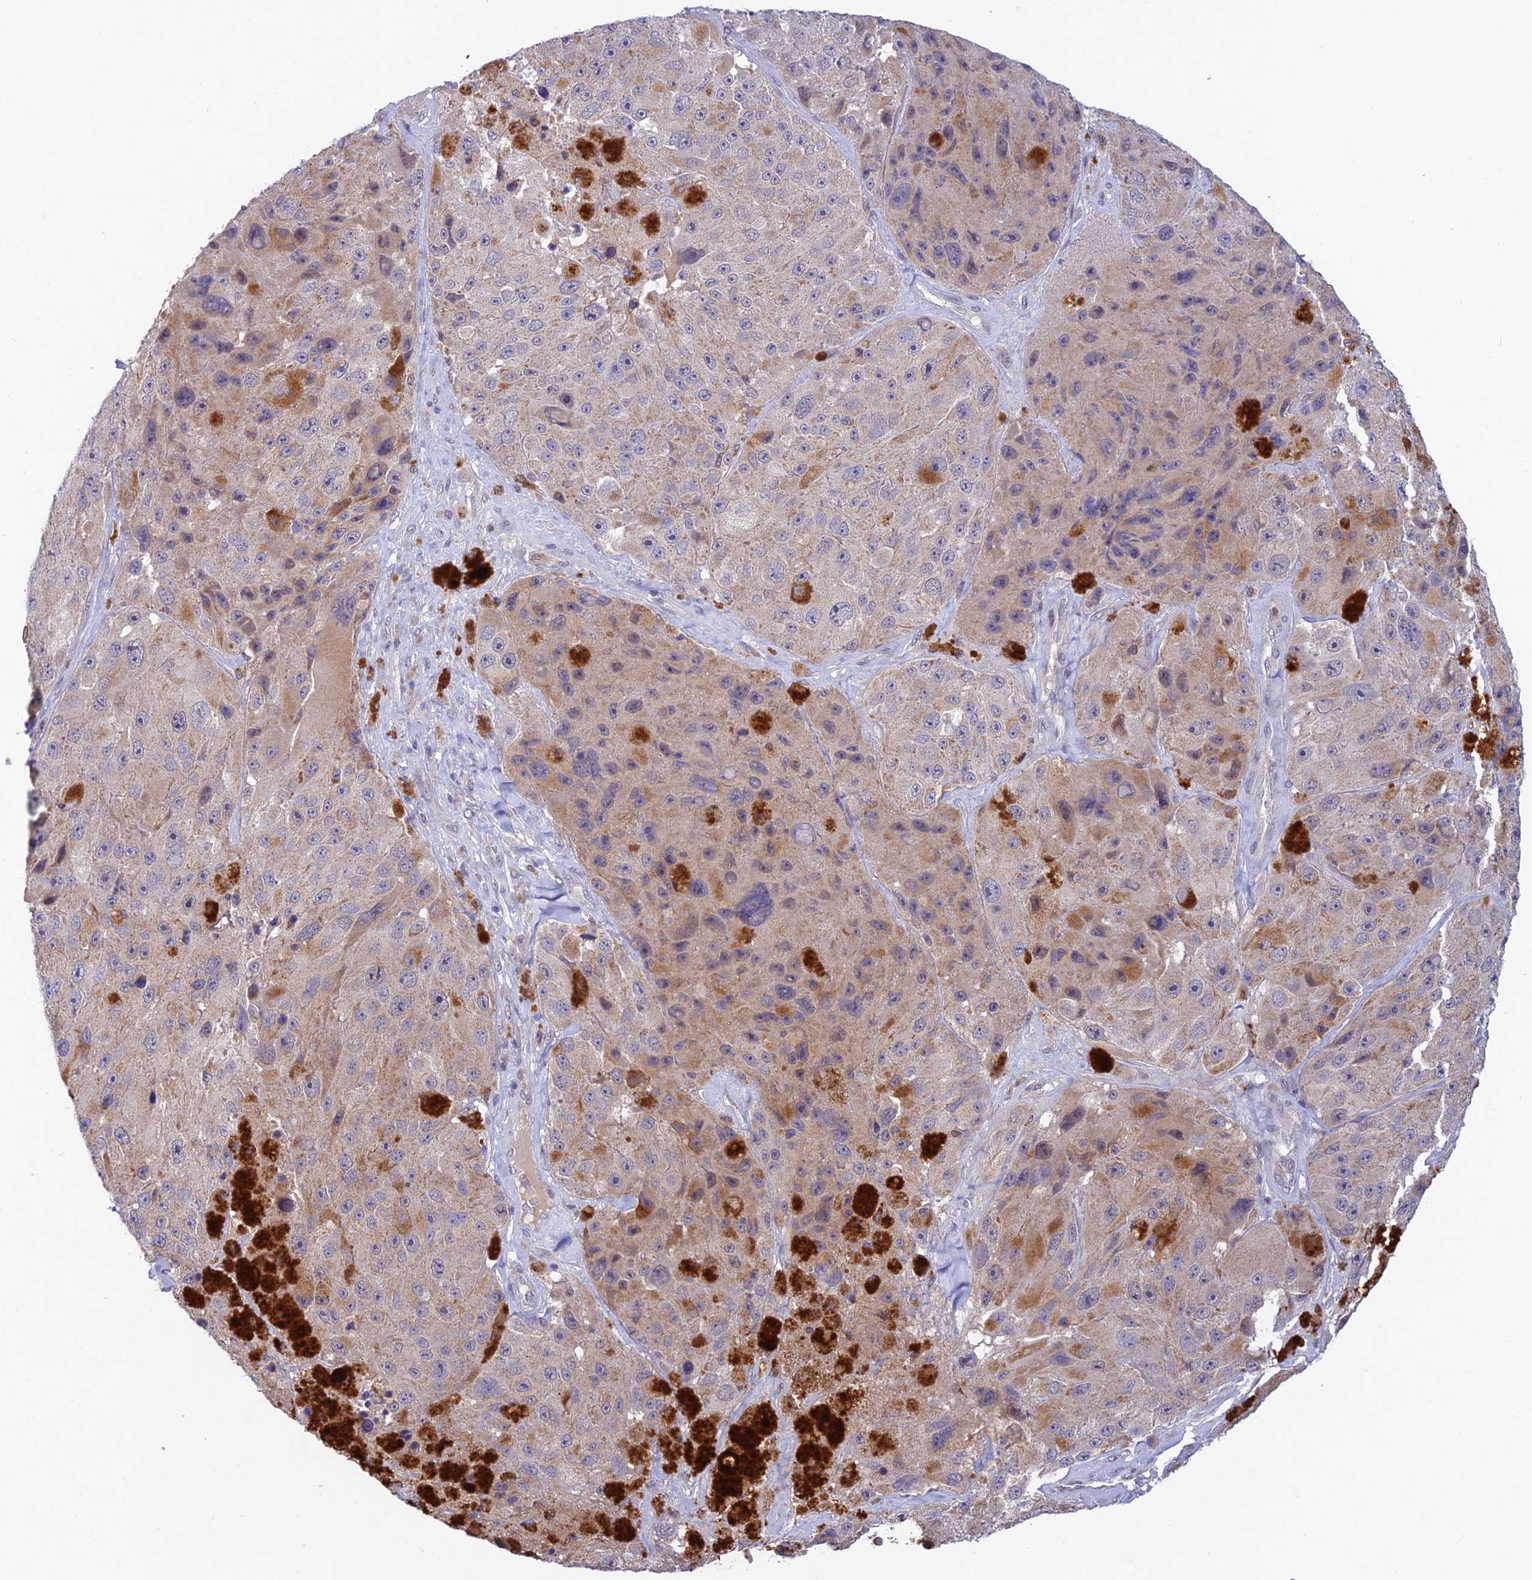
{"staining": {"intensity": "weak", "quantity": "25%-75%", "location": "cytoplasmic/membranous"}, "tissue": "melanoma", "cell_type": "Tumor cells", "image_type": "cancer", "snomed": [{"axis": "morphology", "description": "Malignant melanoma, Metastatic site"}, {"axis": "topography", "description": "Lymph node"}], "caption": "DAB (3,3'-diaminobenzidine) immunohistochemical staining of human melanoma shows weak cytoplasmic/membranous protein positivity in approximately 25%-75% of tumor cells.", "gene": "FASTKD5", "patient": {"sex": "male", "age": 62}}